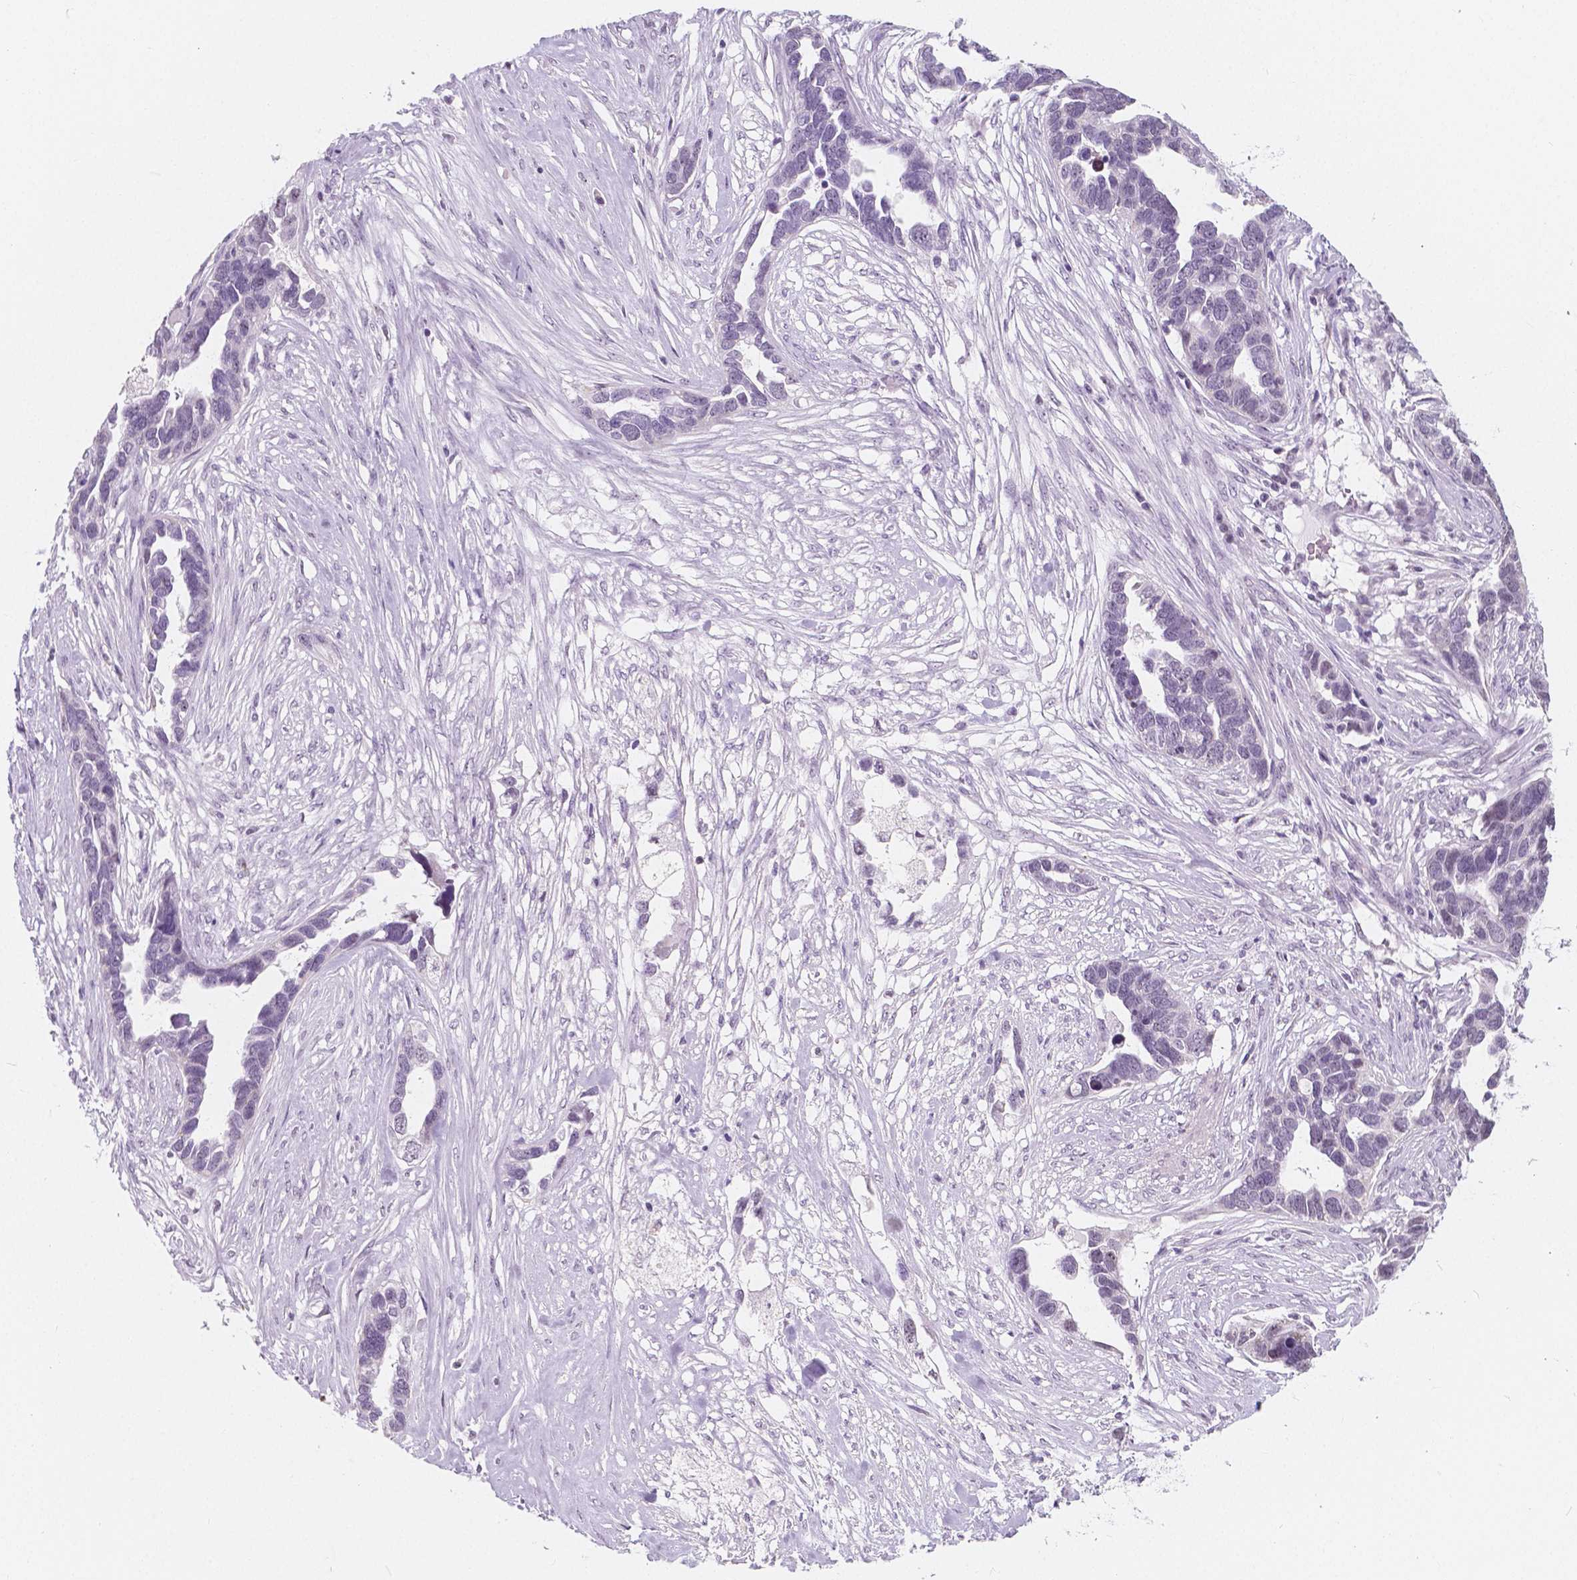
{"staining": {"intensity": "negative", "quantity": "none", "location": "none"}, "tissue": "ovarian cancer", "cell_type": "Tumor cells", "image_type": "cancer", "snomed": [{"axis": "morphology", "description": "Cystadenocarcinoma, serous, NOS"}, {"axis": "topography", "description": "Ovary"}], "caption": "Immunohistochemistry micrograph of ovarian serous cystadenocarcinoma stained for a protein (brown), which exhibits no expression in tumor cells. (Immunohistochemistry (ihc), brightfield microscopy, high magnification).", "gene": "NOLC1", "patient": {"sex": "female", "age": 54}}